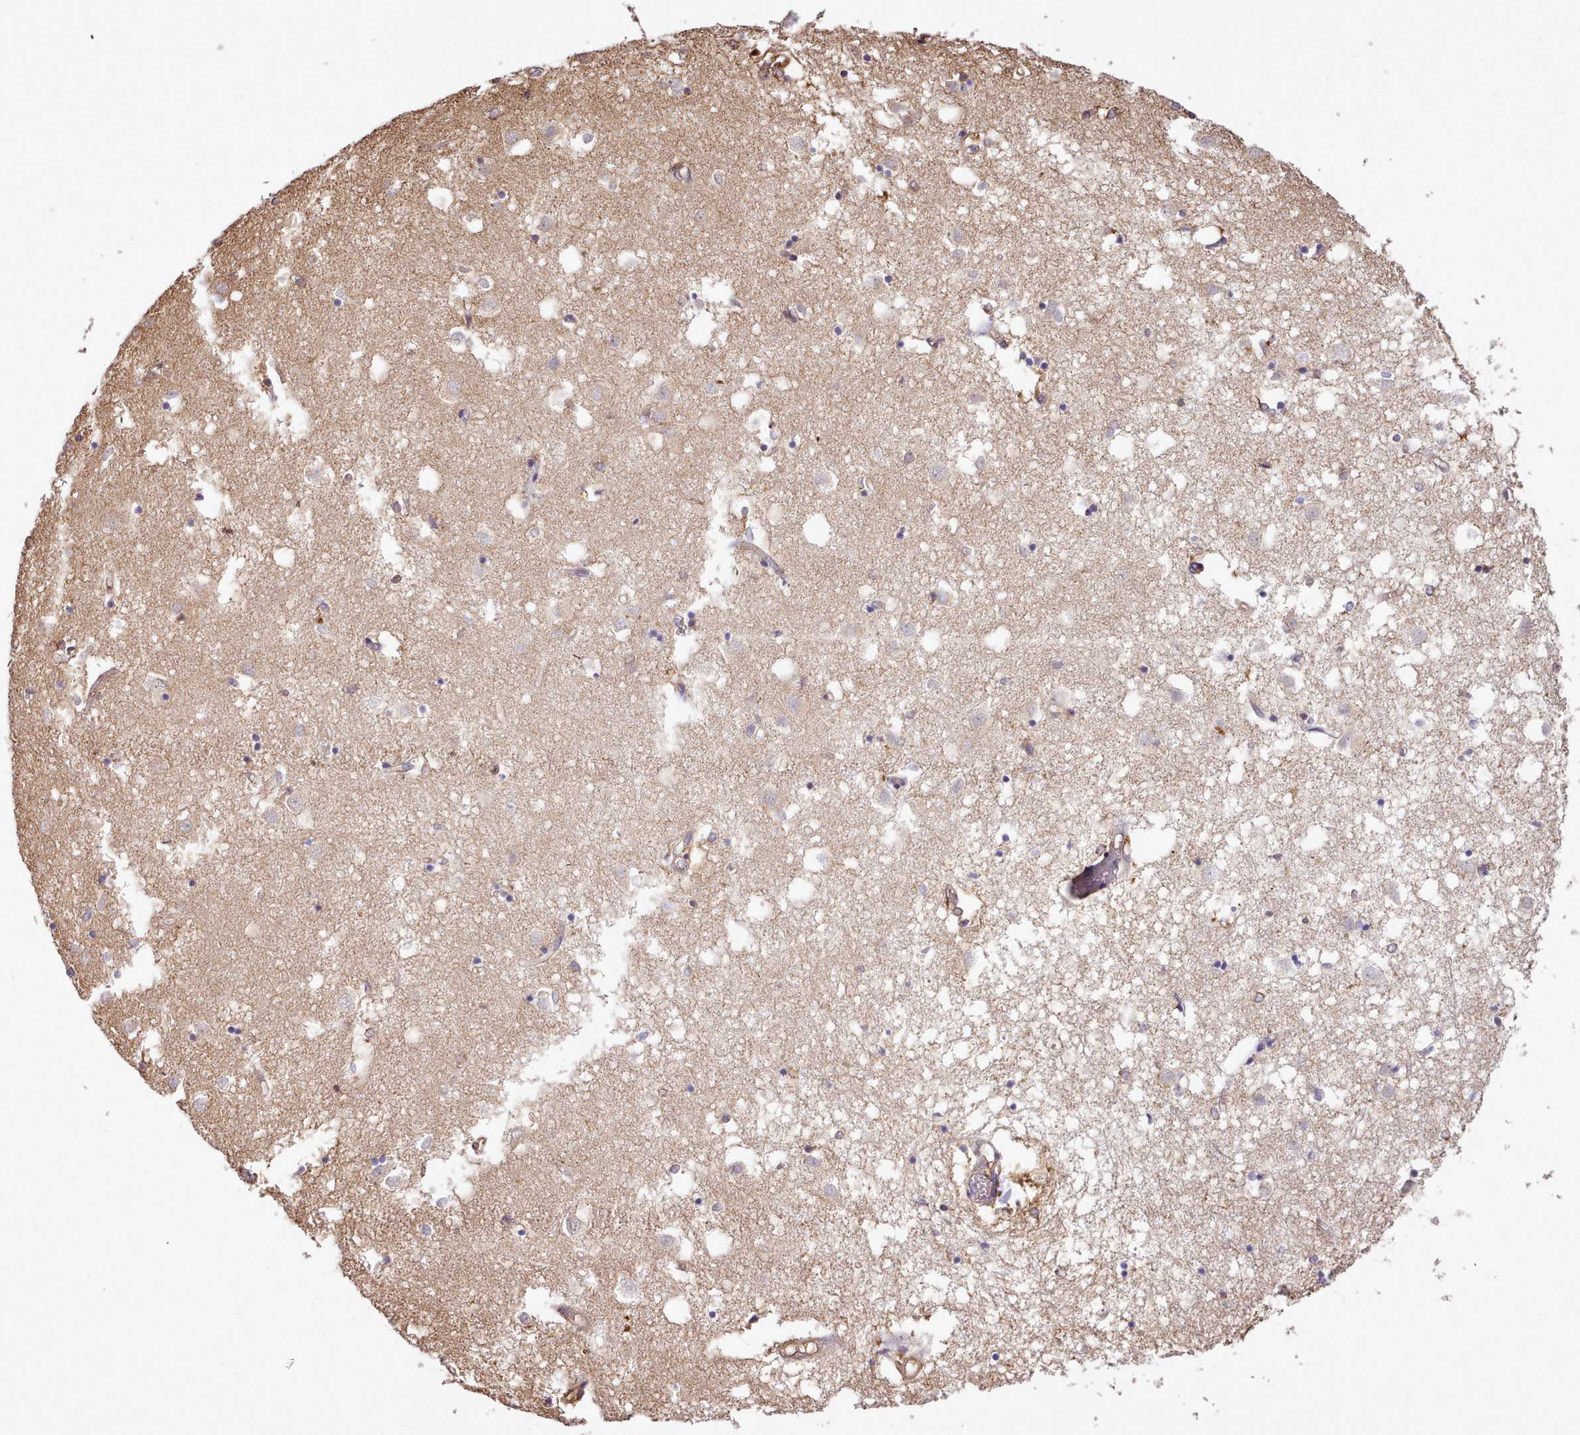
{"staining": {"intensity": "weak", "quantity": "<25%", "location": "cytoplasmic/membranous"}, "tissue": "caudate", "cell_type": "Glial cells", "image_type": "normal", "snomed": [{"axis": "morphology", "description": "Normal tissue, NOS"}, {"axis": "topography", "description": "Lateral ventricle wall"}], "caption": "Image shows no significant protein expression in glial cells of unremarkable caudate. (DAB (3,3'-diaminobenzidine) IHC, high magnification).", "gene": "CAPZA1", "patient": {"sex": "male", "age": 70}}